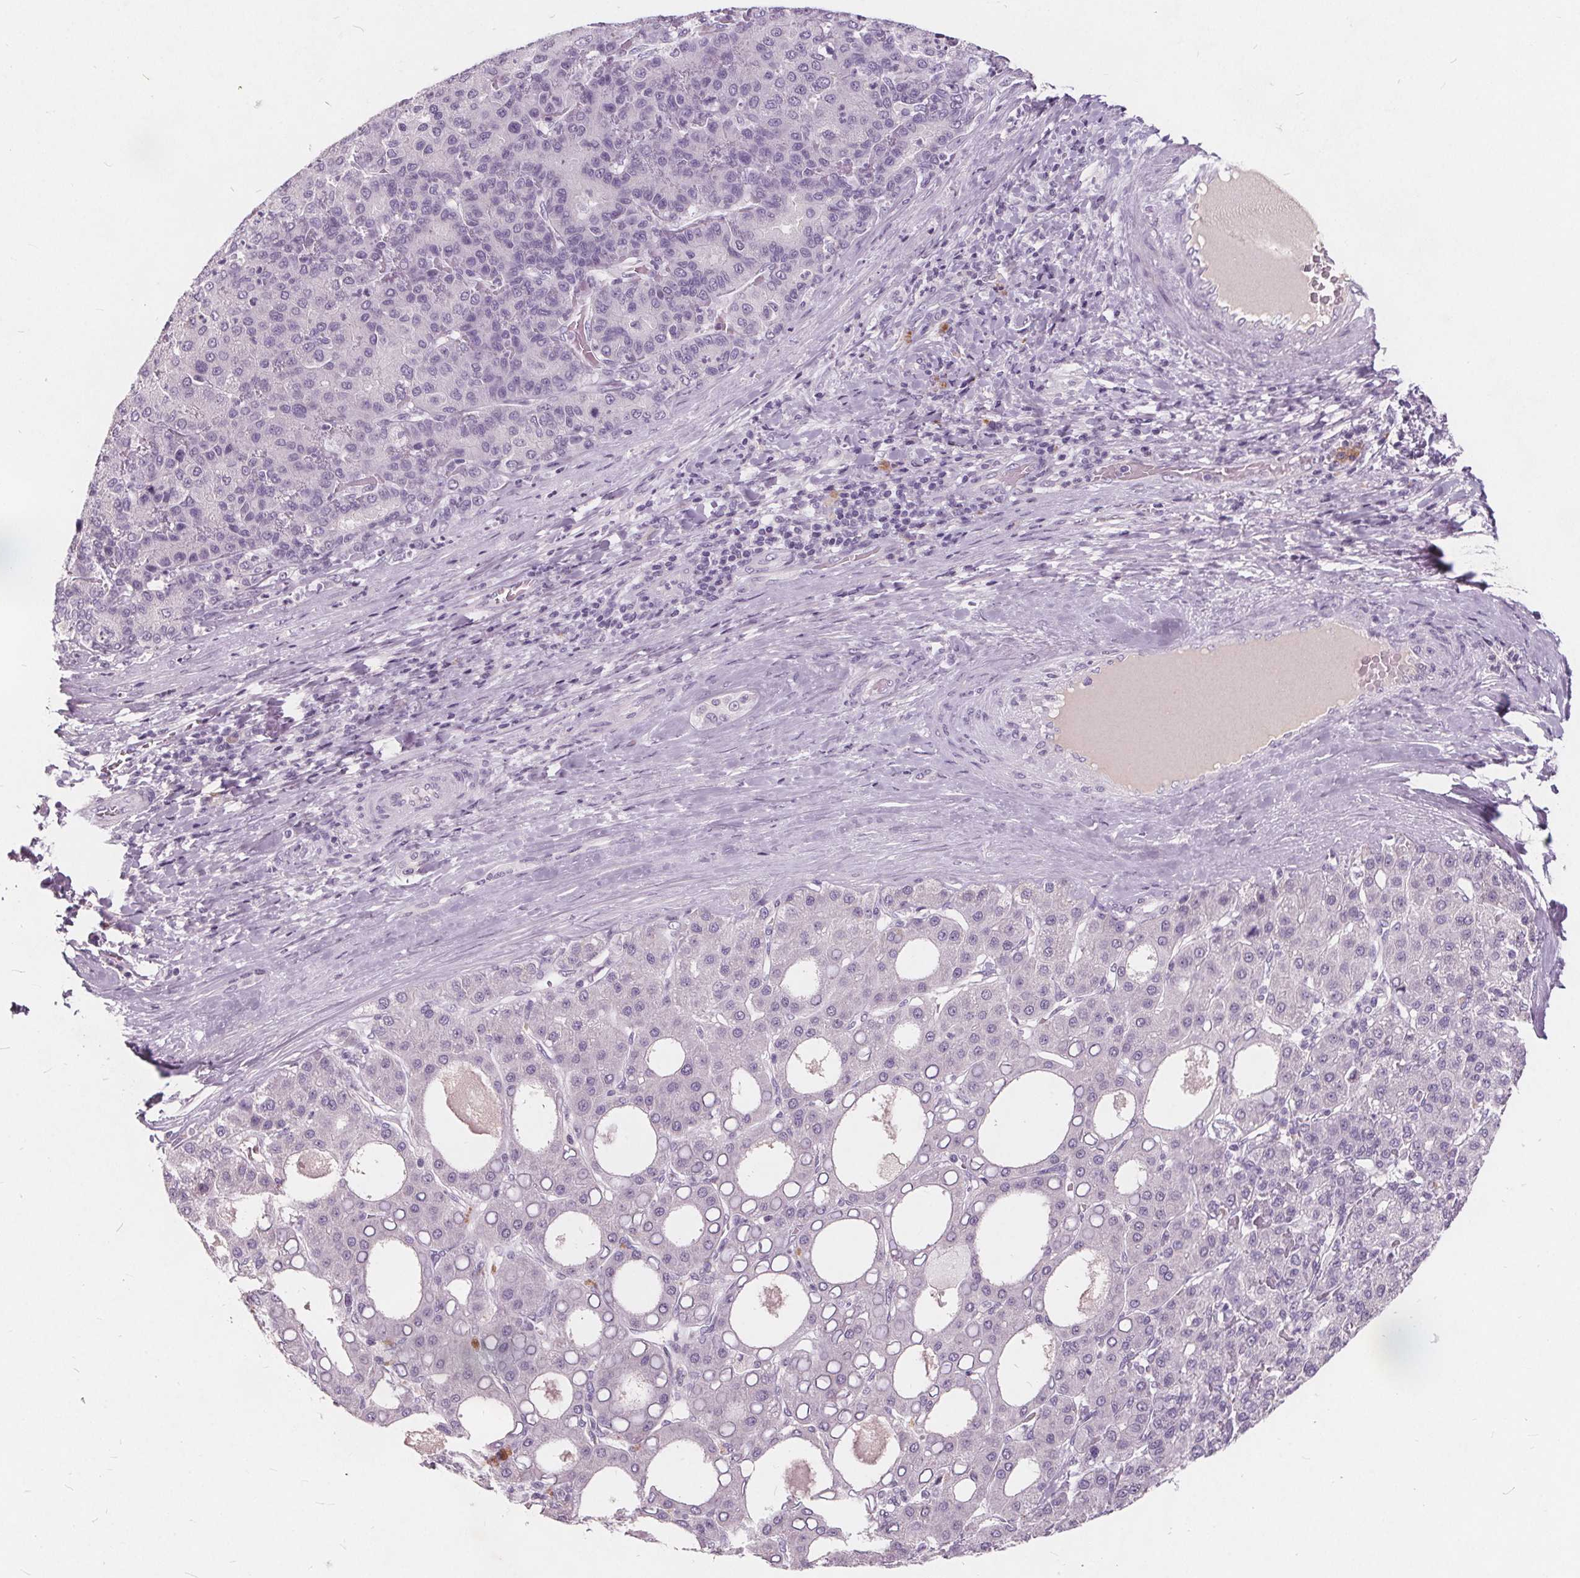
{"staining": {"intensity": "negative", "quantity": "none", "location": "none"}, "tissue": "liver cancer", "cell_type": "Tumor cells", "image_type": "cancer", "snomed": [{"axis": "morphology", "description": "Carcinoma, Hepatocellular, NOS"}, {"axis": "topography", "description": "Liver"}], "caption": "Immunohistochemical staining of liver cancer (hepatocellular carcinoma) displays no significant positivity in tumor cells.", "gene": "PLA2G2E", "patient": {"sex": "male", "age": 65}}